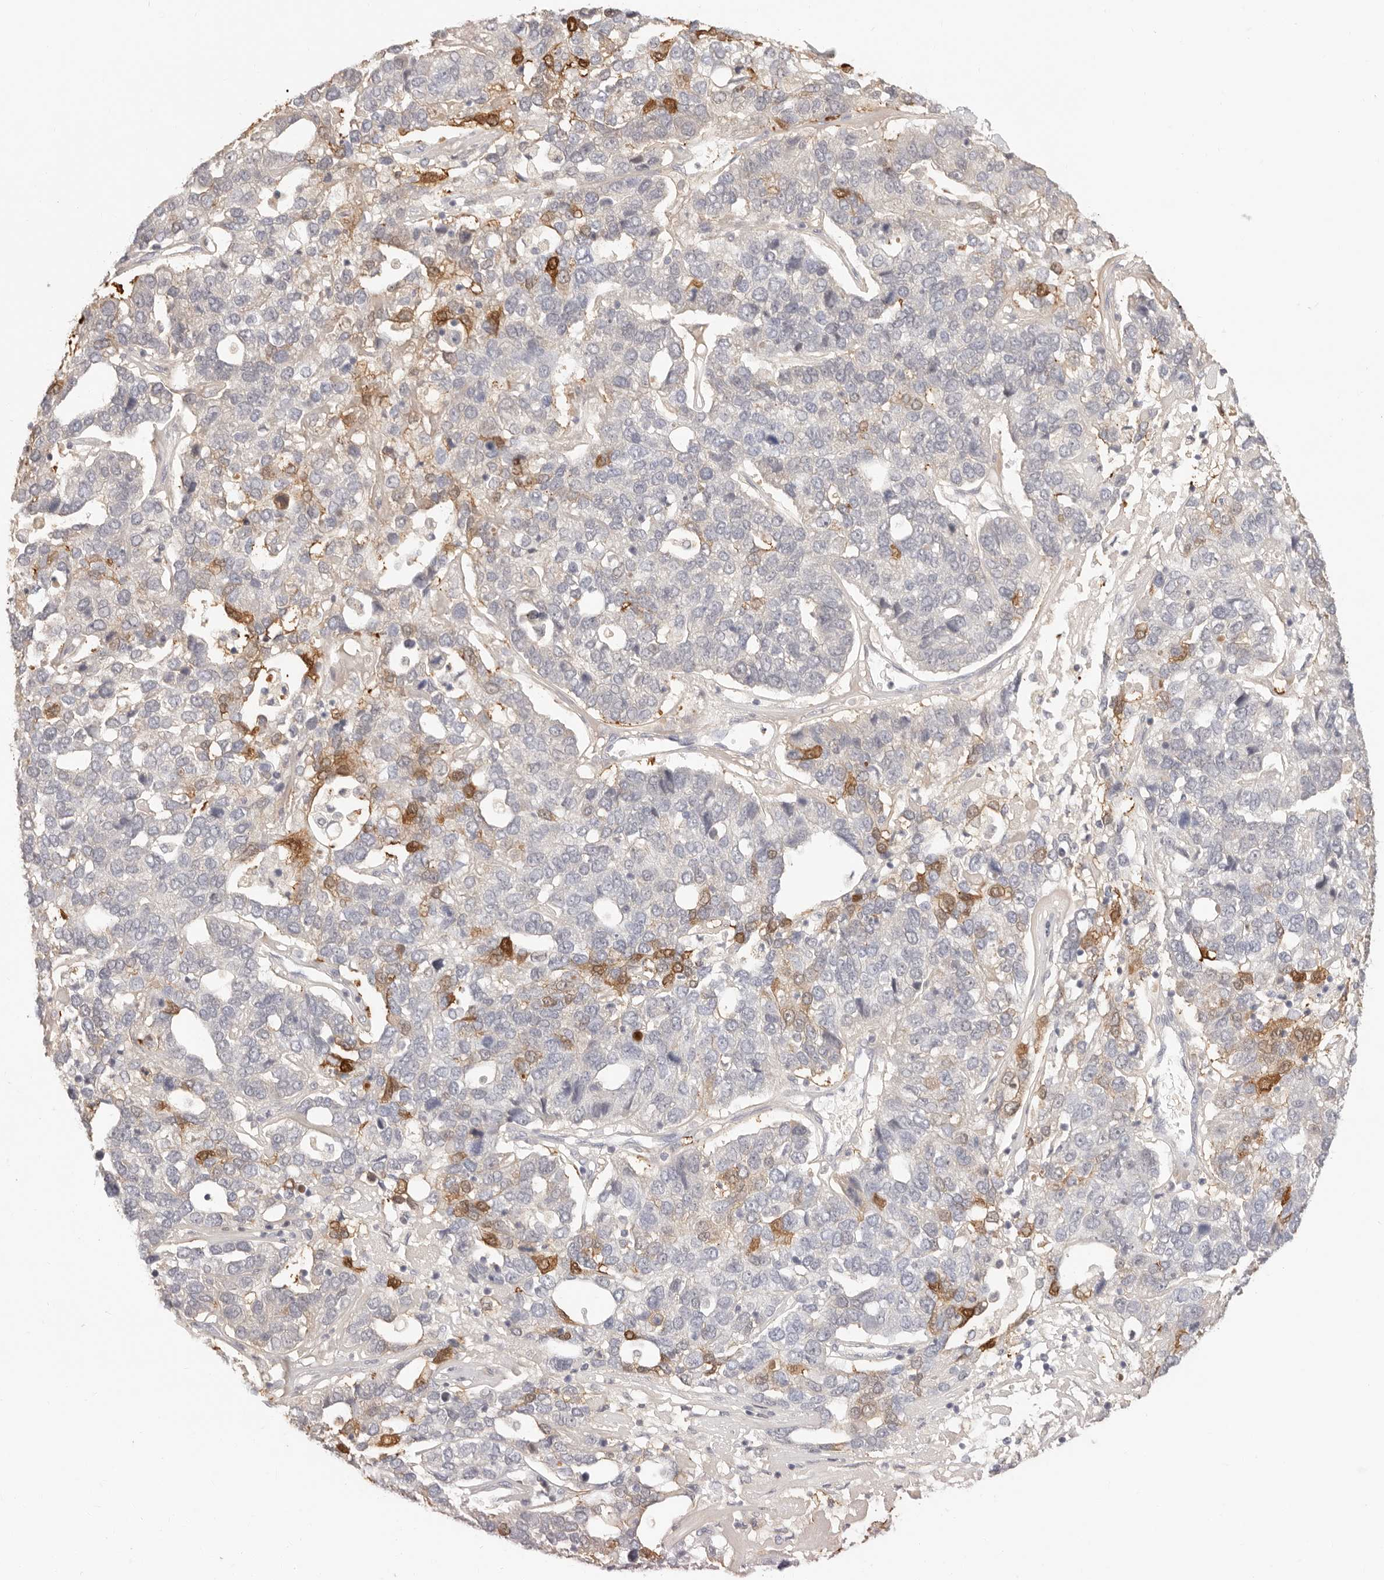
{"staining": {"intensity": "moderate", "quantity": "<25%", "location": "cytoplasmic/membranous"}, "tissue": "pancreatic cancer", "cell_type": "Tumor cells", "image_type": "cancer", "snomed": [{"axis": "morphology", "description": "Adenocarcinoma, NOS"}, {"axis": "topography", "description": "Pancreas"}], "caption": "An image of human pancreatic cancer (adenocarcinoma) stained for a protein exhibits moderate cytoplasmic/membranous brown staining in tumor cells.", "gene": "FABP1", "patient": {"sex": "female", "age": 61}}